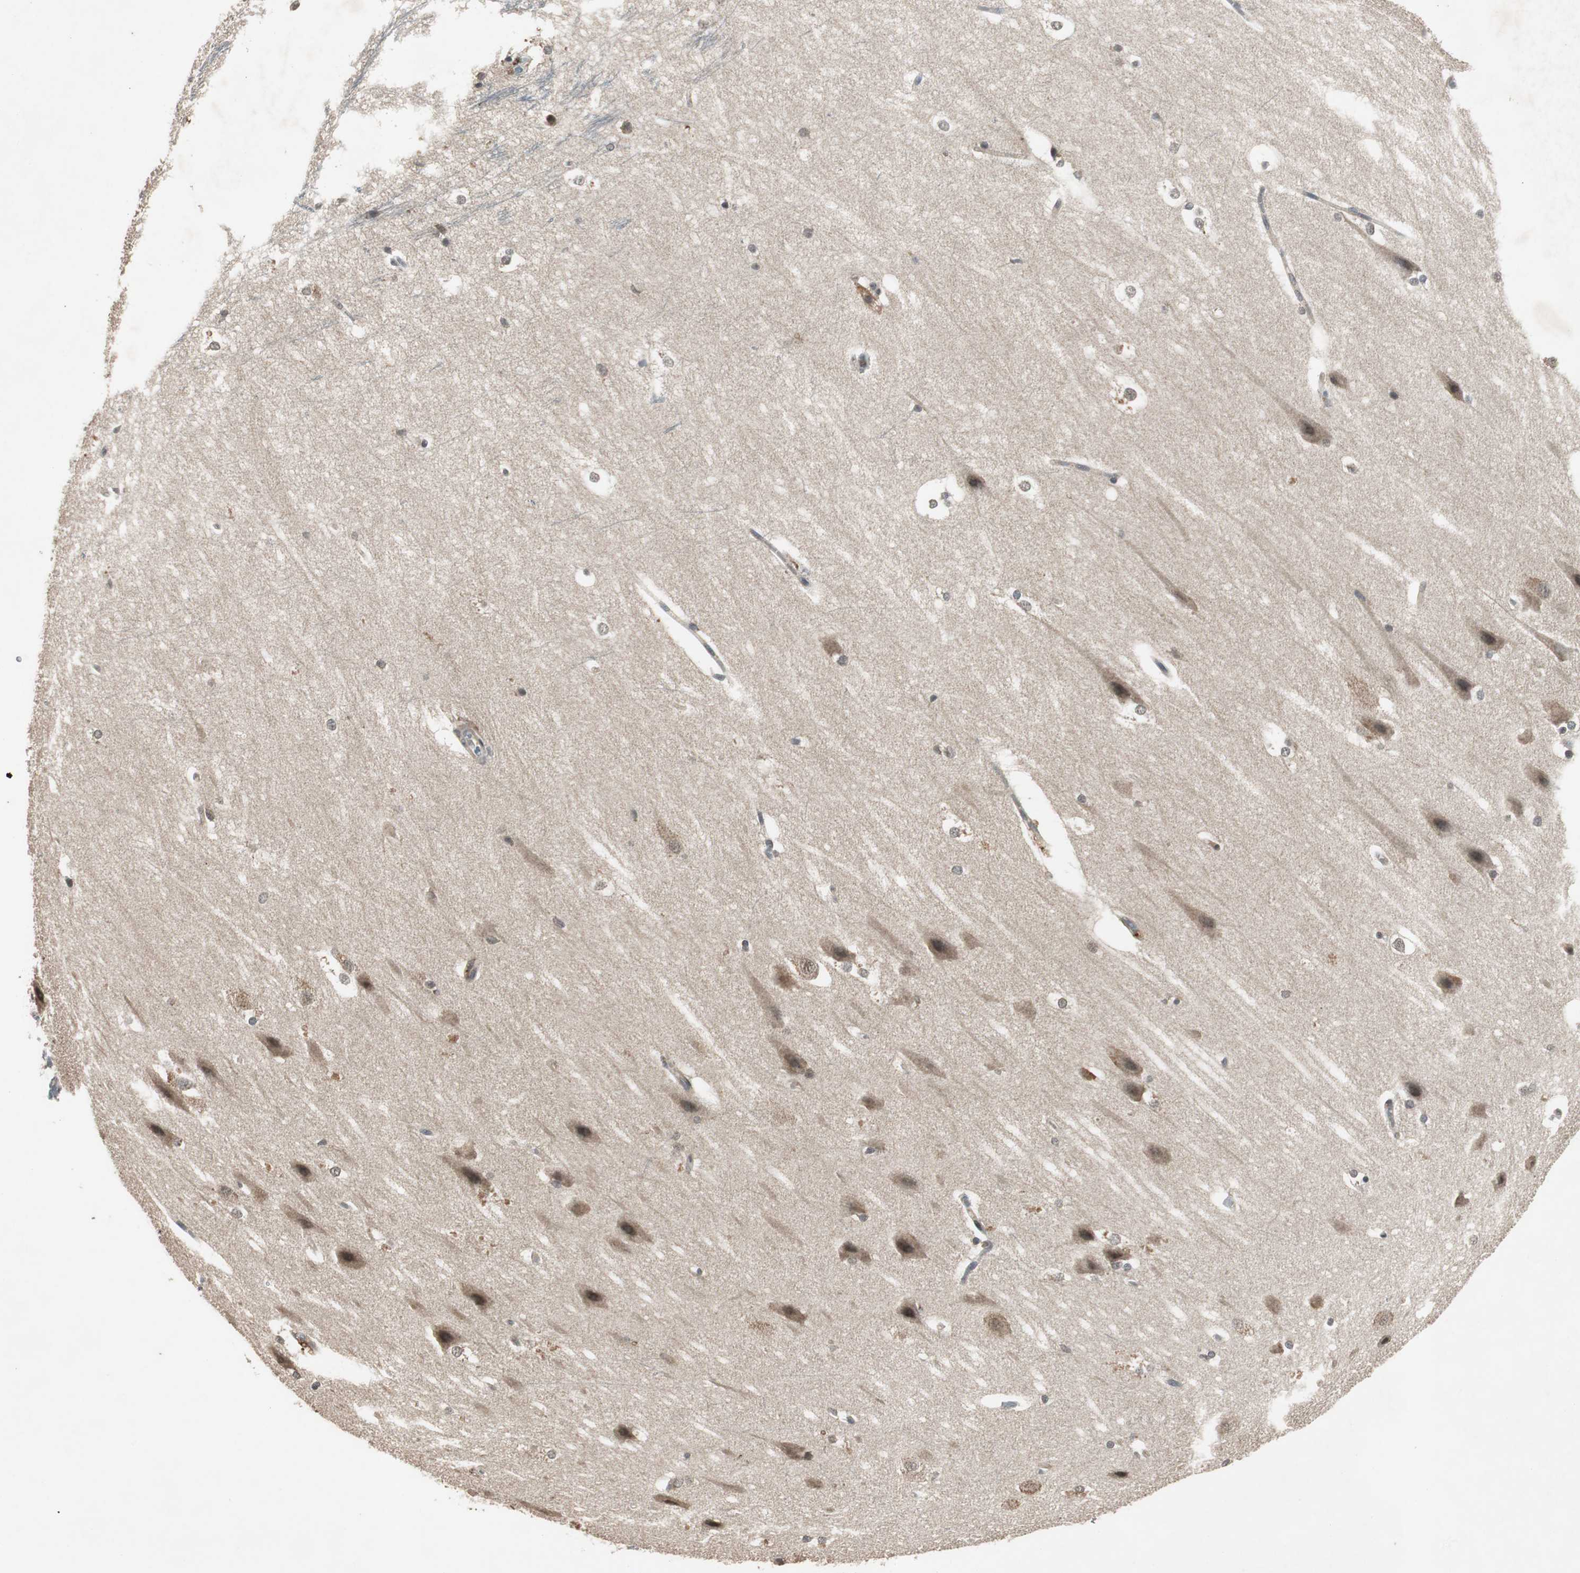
{"staining": {"intensity": "weak", "quantity": "25%-75%", "location": "cytoplasmic/membranous,nuclear"}, "tissue": "hippocampus", "cell_type": "Glial cells", "image_type": "normal", "snomed": [{"axis": "morphology", "description": "Normal tissue, NOS"}, {"axis": "topography", "description": "Hippocampus"}], "caption": "Weak cytoplasmic/membranous,nuclear positivity is appreciated in about 25%-75% of glial cells in normal hippocampus. (DAB (3,3'-diaminobenzidine) IHC with brightfield microscopy, high magnification).", "gene": "BOLA1", "patient": {"sex": "female", "age": 19}}